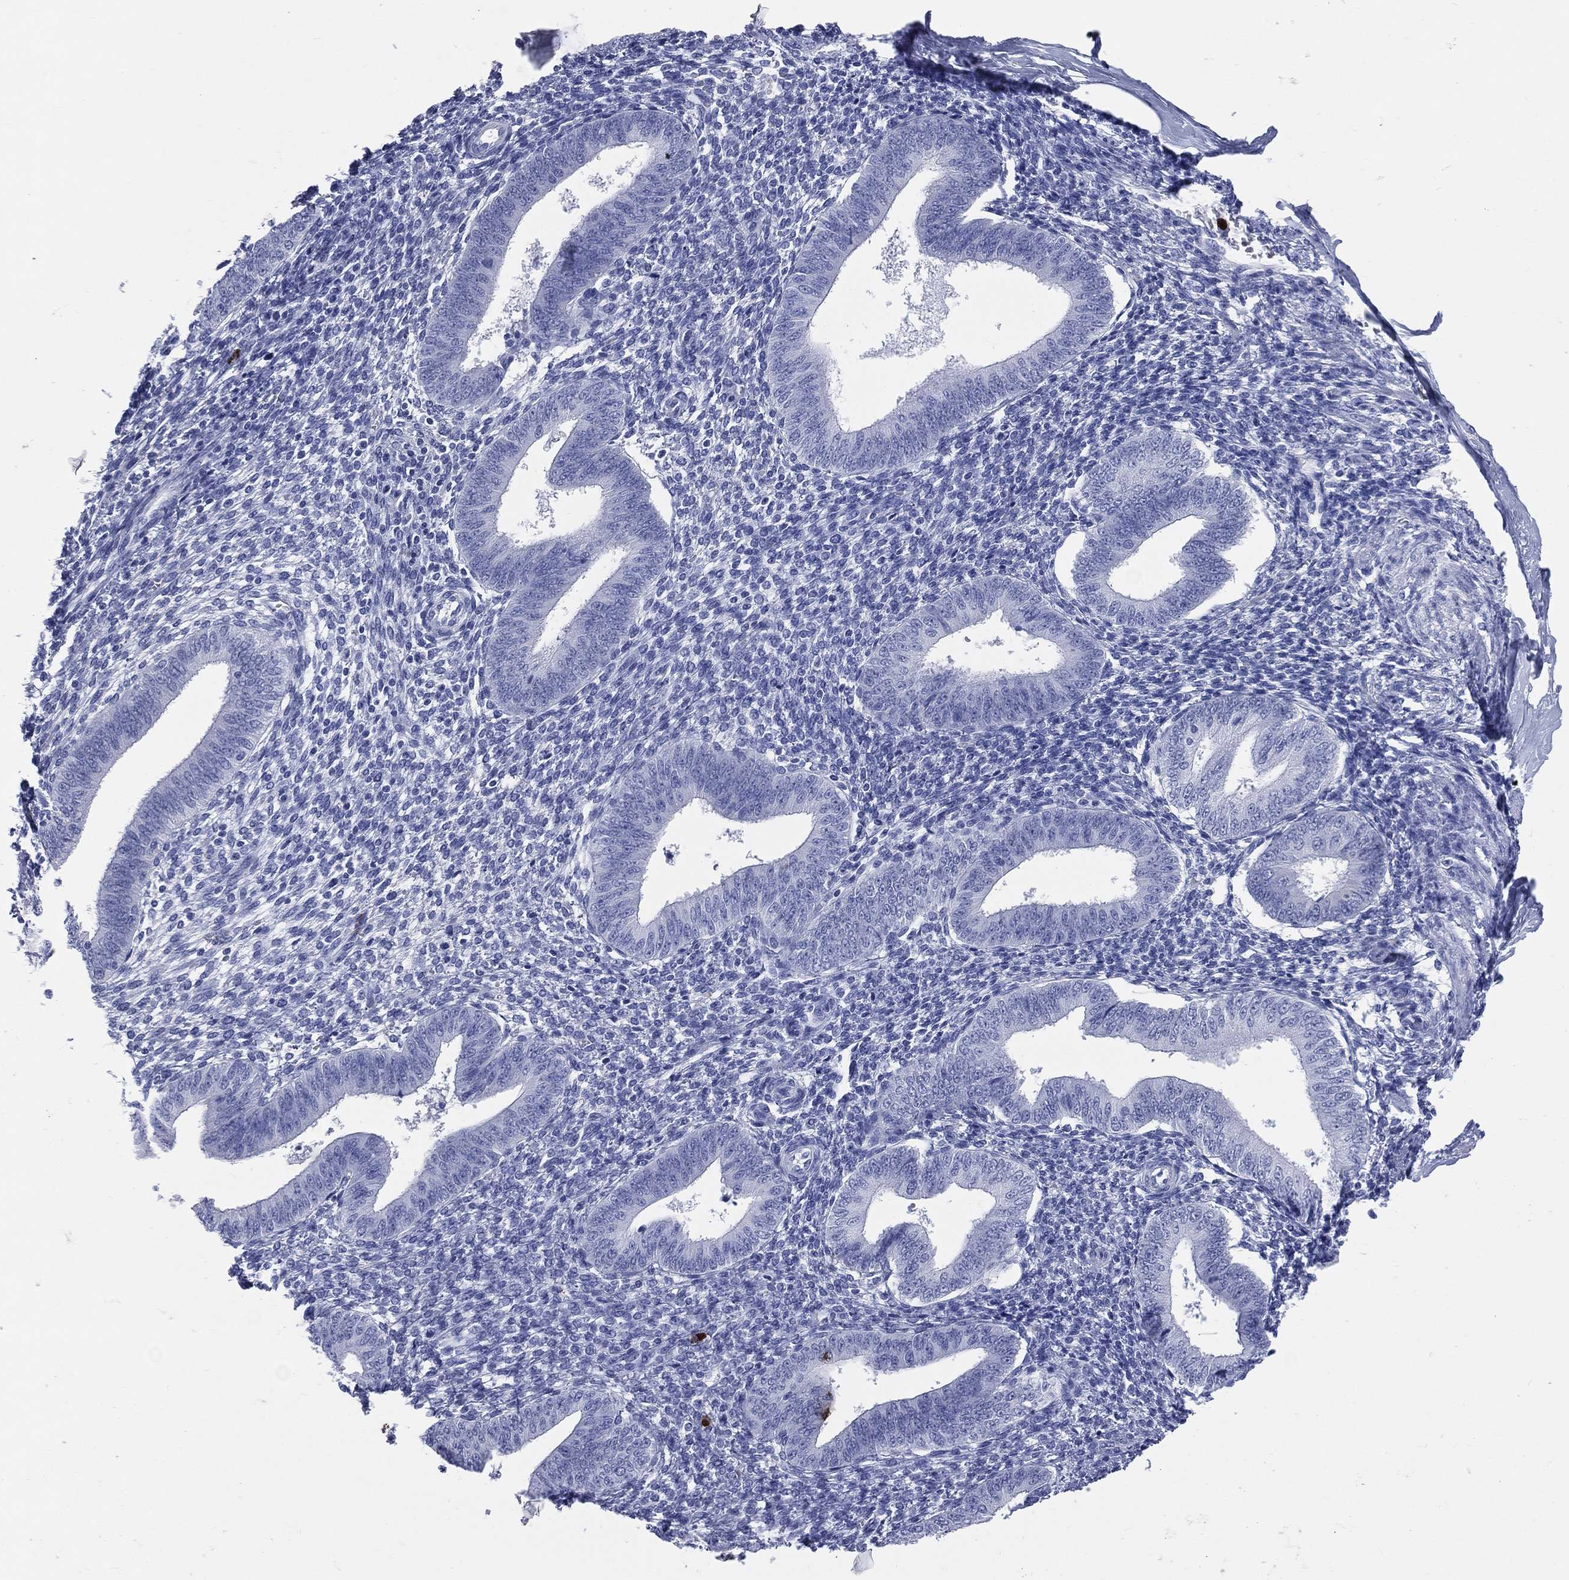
{"staining": {"intensity": "negative", "quantity": "none", "location": "none"}, "tissue": "endometrium", "cell_type": "Cells in endometrial stroma", "image_type": "normal", "snomed": [{"axis": "morphology", "description": "Normal tissue, NOS"}, {"axis": "topography", "description": "Endometrium"}], "caption": "Immunohistochemistry image of normal human endometrium stained for a protein (brown), which reveals no staining in cells in endometrial stroma.", "gene": "PGLYRP1", "patient": {"sex": "female", "age": 39}}